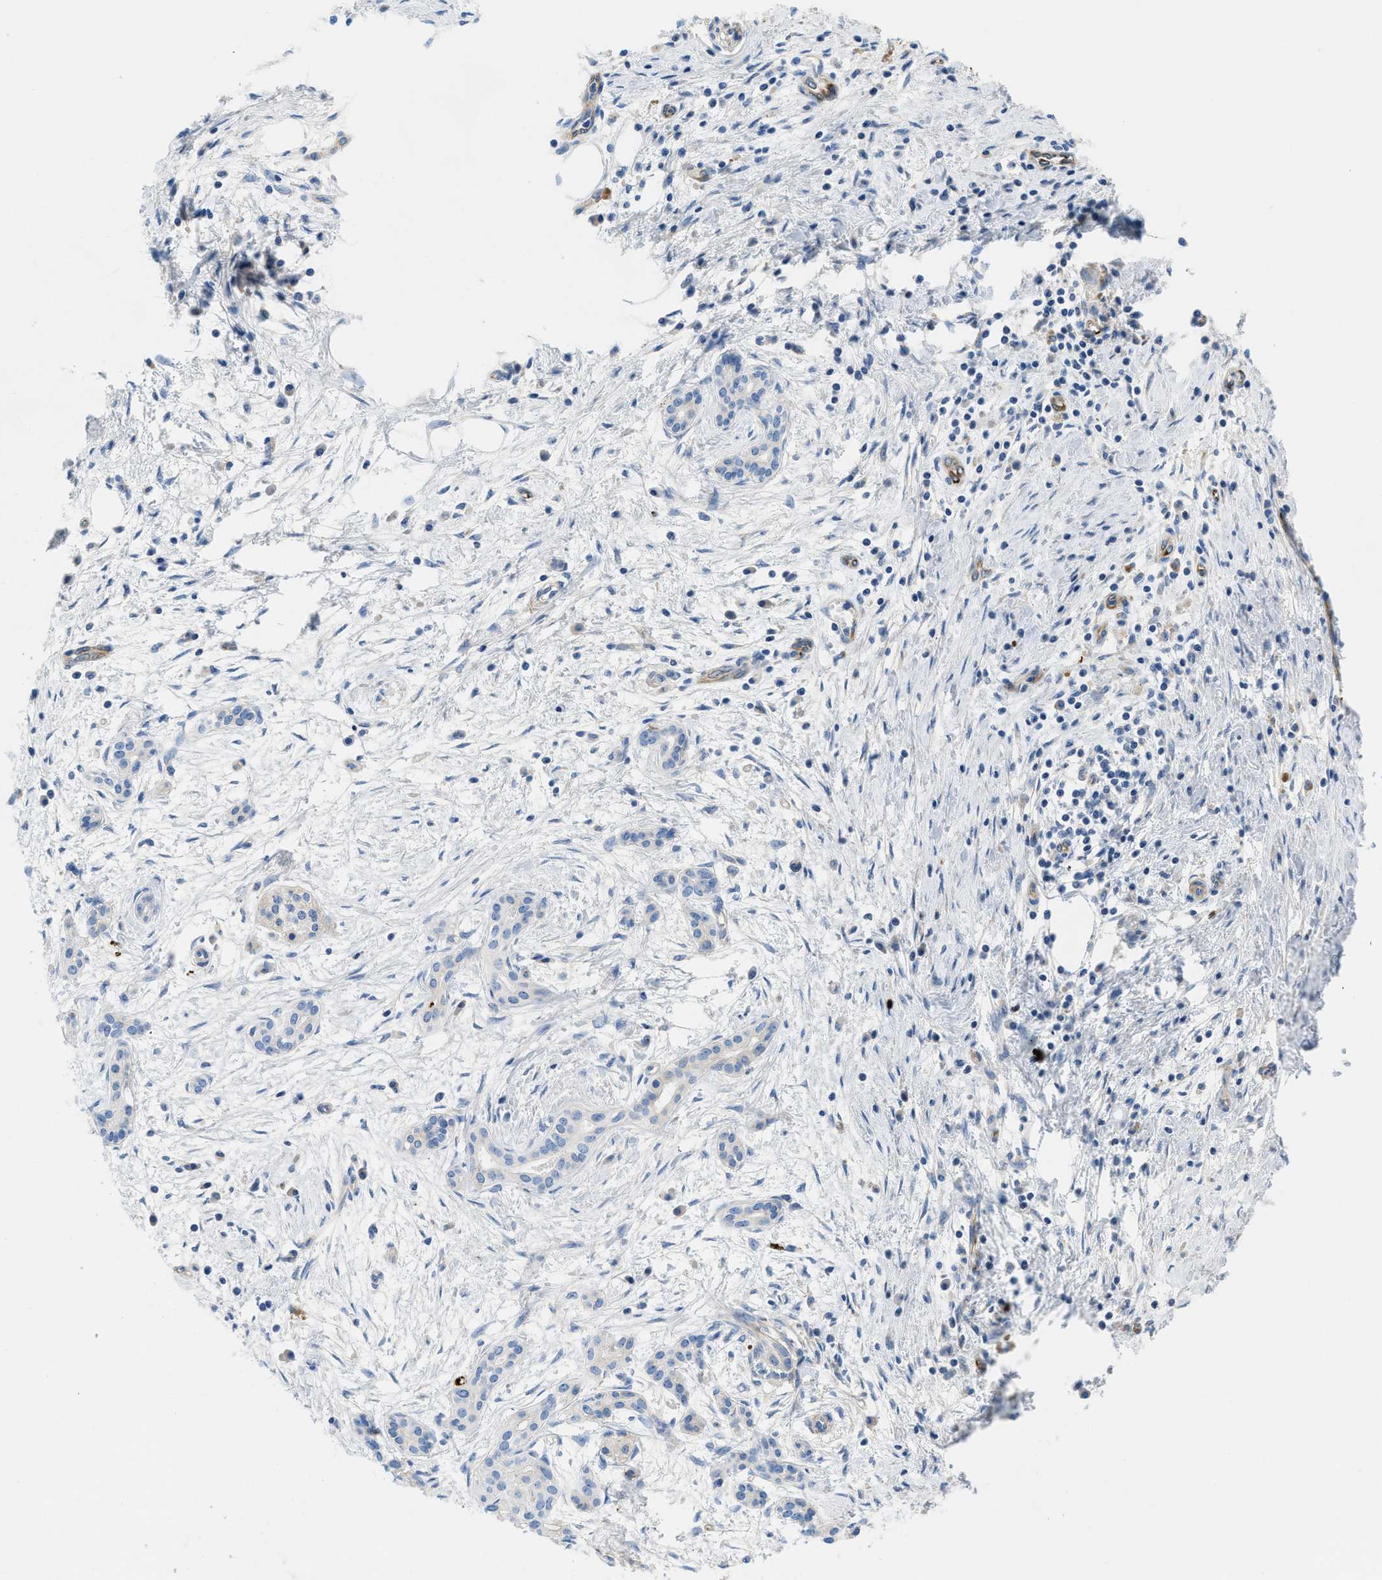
{"staining": {"intensity": "negative", "quantity": "none", "location": "none"}, "tissue": "pancreatic cancer", "cell_type": "Tumor cells", "image_type": "cancer", "snomed": [{"axis": "morphology", "description": "Adenocarcinoma, NOS"}, {"axis": "topography", "description": "Pancreas"}], "caption": "This is a micrograph of IHC staining of pancreatic adenocarcinoma, which shows no expression in tumor cells.", "gene": "XCR1", "patient": {"sex": "female", "age": 70}}